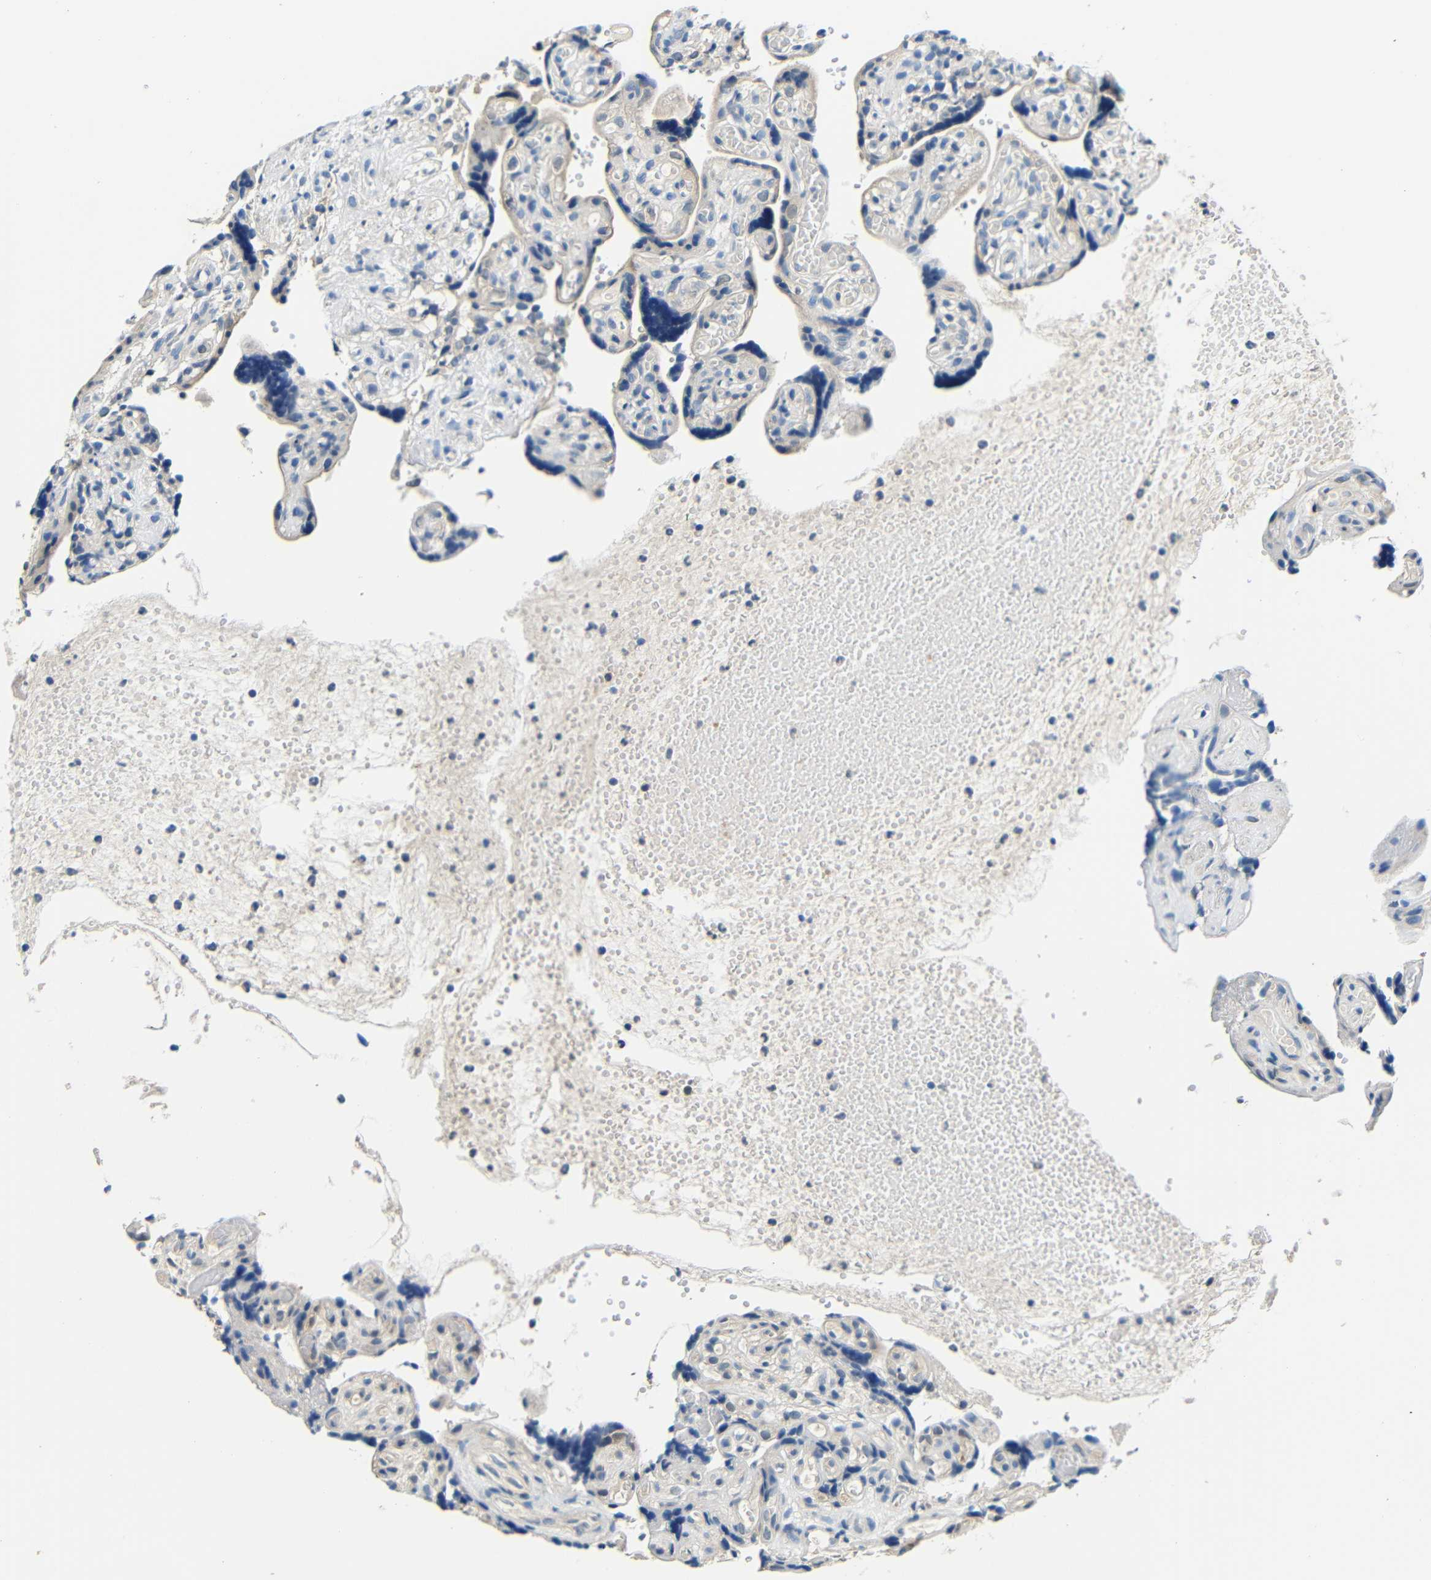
{"staining": {"intensity": "negative", "quantity": "none", "location": "none"}, "tissue": "placenta", "cell_type": "Decidual cells", "image_type": "normal", "snomed": [{"axis": "morphology", "description": "Normal tissue, NOS"}, {"axis": "topography", "description": "Placenta"}], "caption": "Decidual cells show no significant protein expression in normal placenta. (DAB IHC, high magnification).", "gene": "ADAP1", "patient": {"sex": "female", "age": 30}}